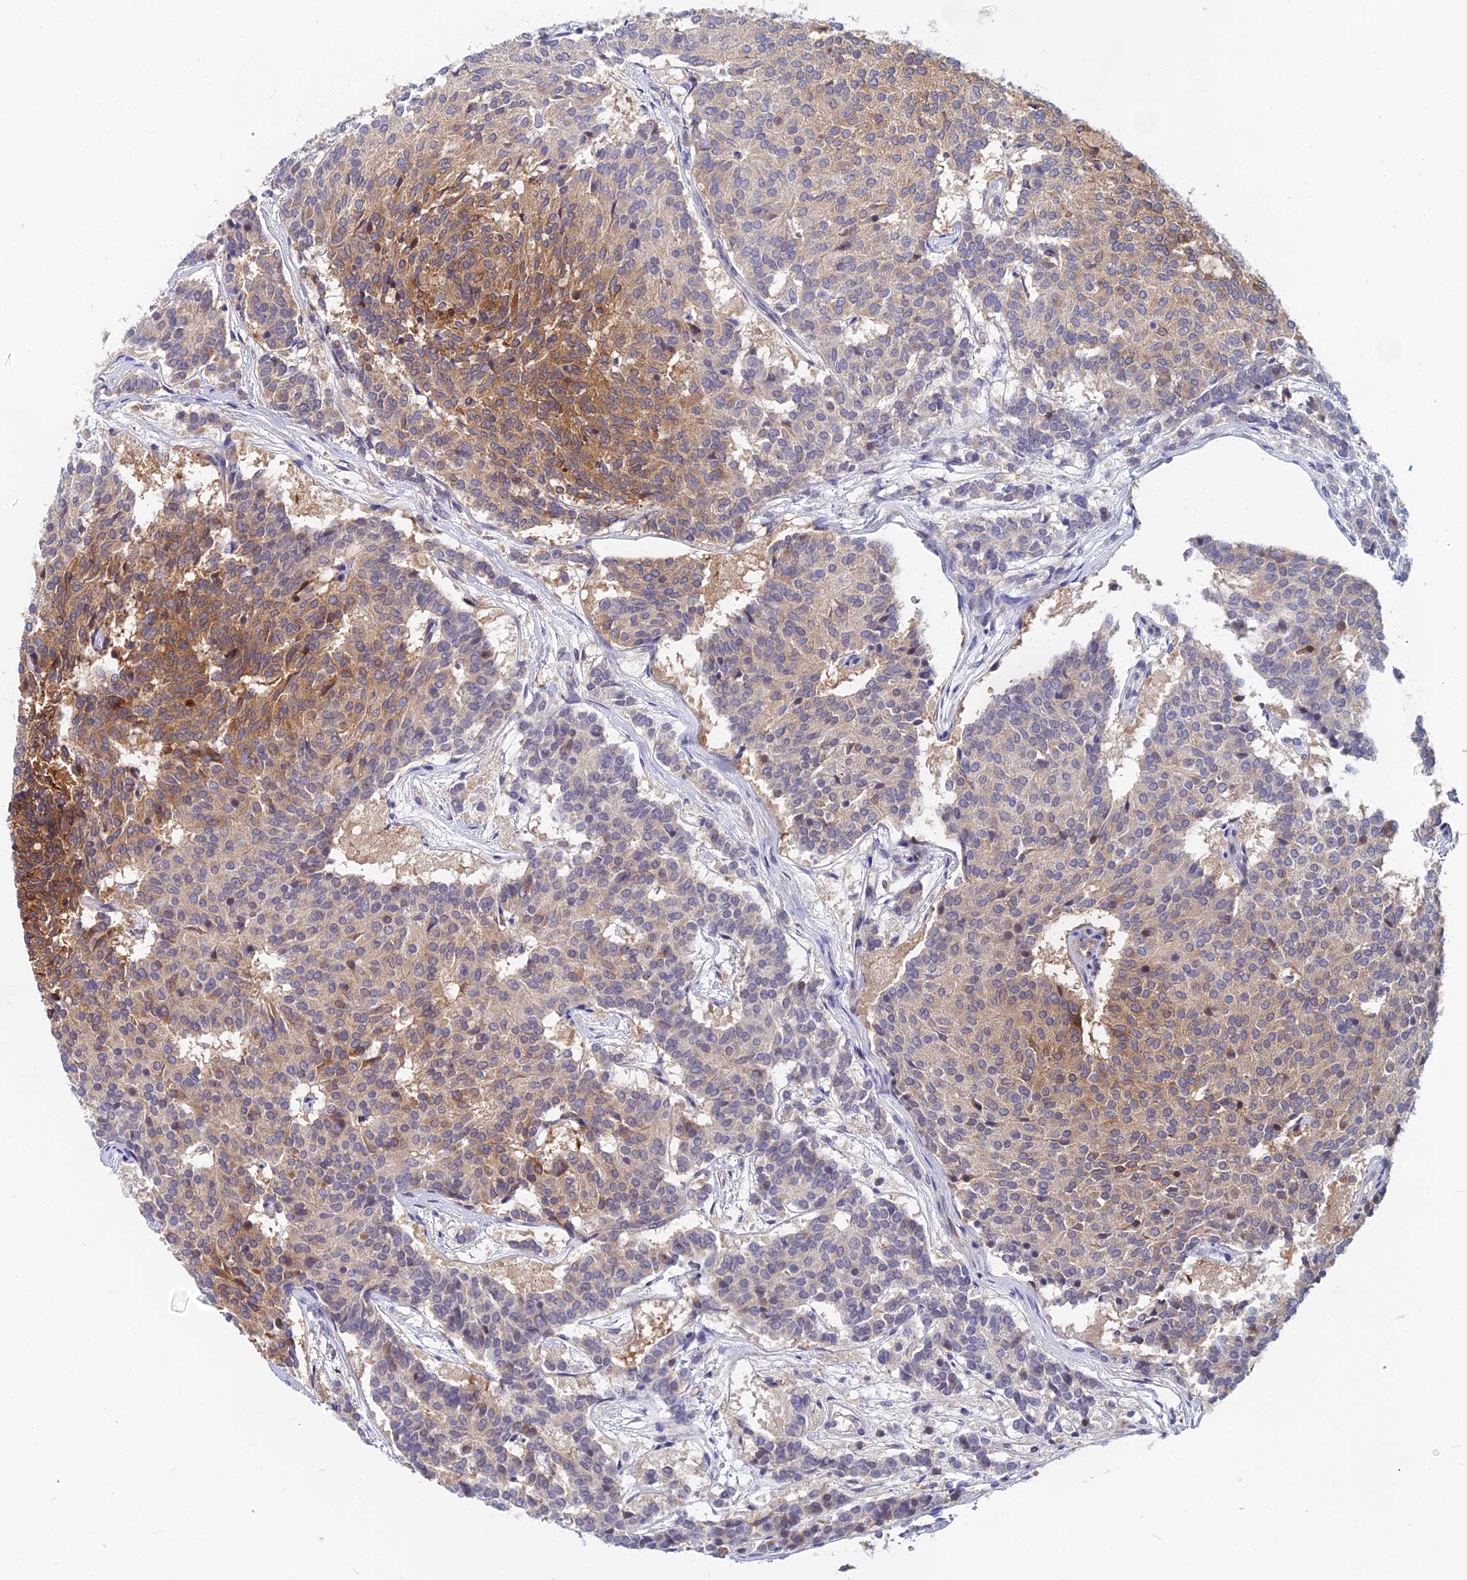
{"staining": {"intensity": "strong", "quantity": "25%-75%", "location": "cytoplasmic/membranous"}, "tissue": "carcinoid", "cell_type": "Tumor cells", "image_type": "cancer", "snomed": [{"axis": "morphology", "description": "Carcinoid, malignant, NOS"}, {"axis": "topography", "description": "Pancreas"}], "caption": "Immunohistochemical staining of human carcinoid (malignant) exhibits high levels of strong cytoplasmic/membranous staining in about 25%-75% of tumor cells.", "gene": "B3GALT4", "patient": {"sex": "female", "age": 54}}